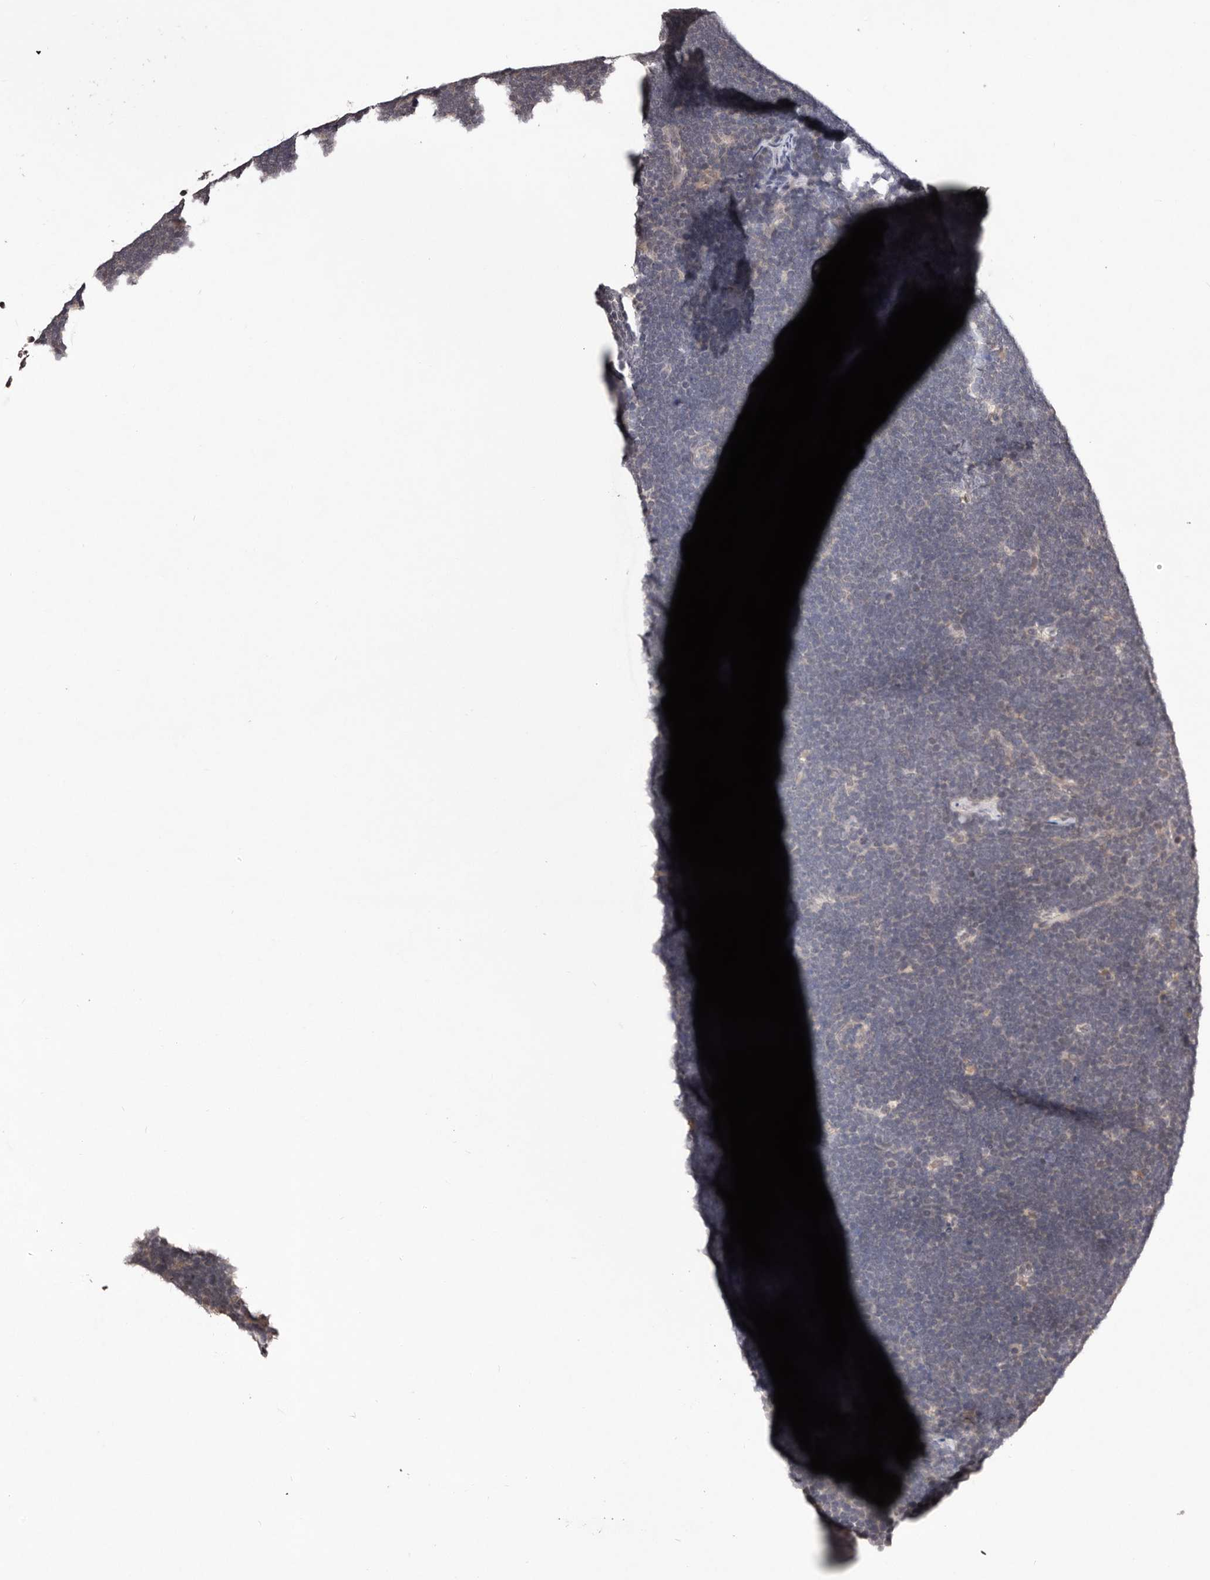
{"staining": {"intensity": "negative", "quantity": "none", "location": "none"}, "tissue": "lymphoma", "cell_type": "Tumor cells", "image_type": "cancer", "snomed": [{"axis": "morphology", "description": "Malignant lymphoma, non-Hodgkin's type, High grade"}, {"axis": "topography", "description": "Lymph node"}], "caption": "DAB immunohistochemical staining of human lymphoma shows no significant positivity in tumor cells.", "gene": "CELF3", "patient": {"sex": "male", "age": 13}}